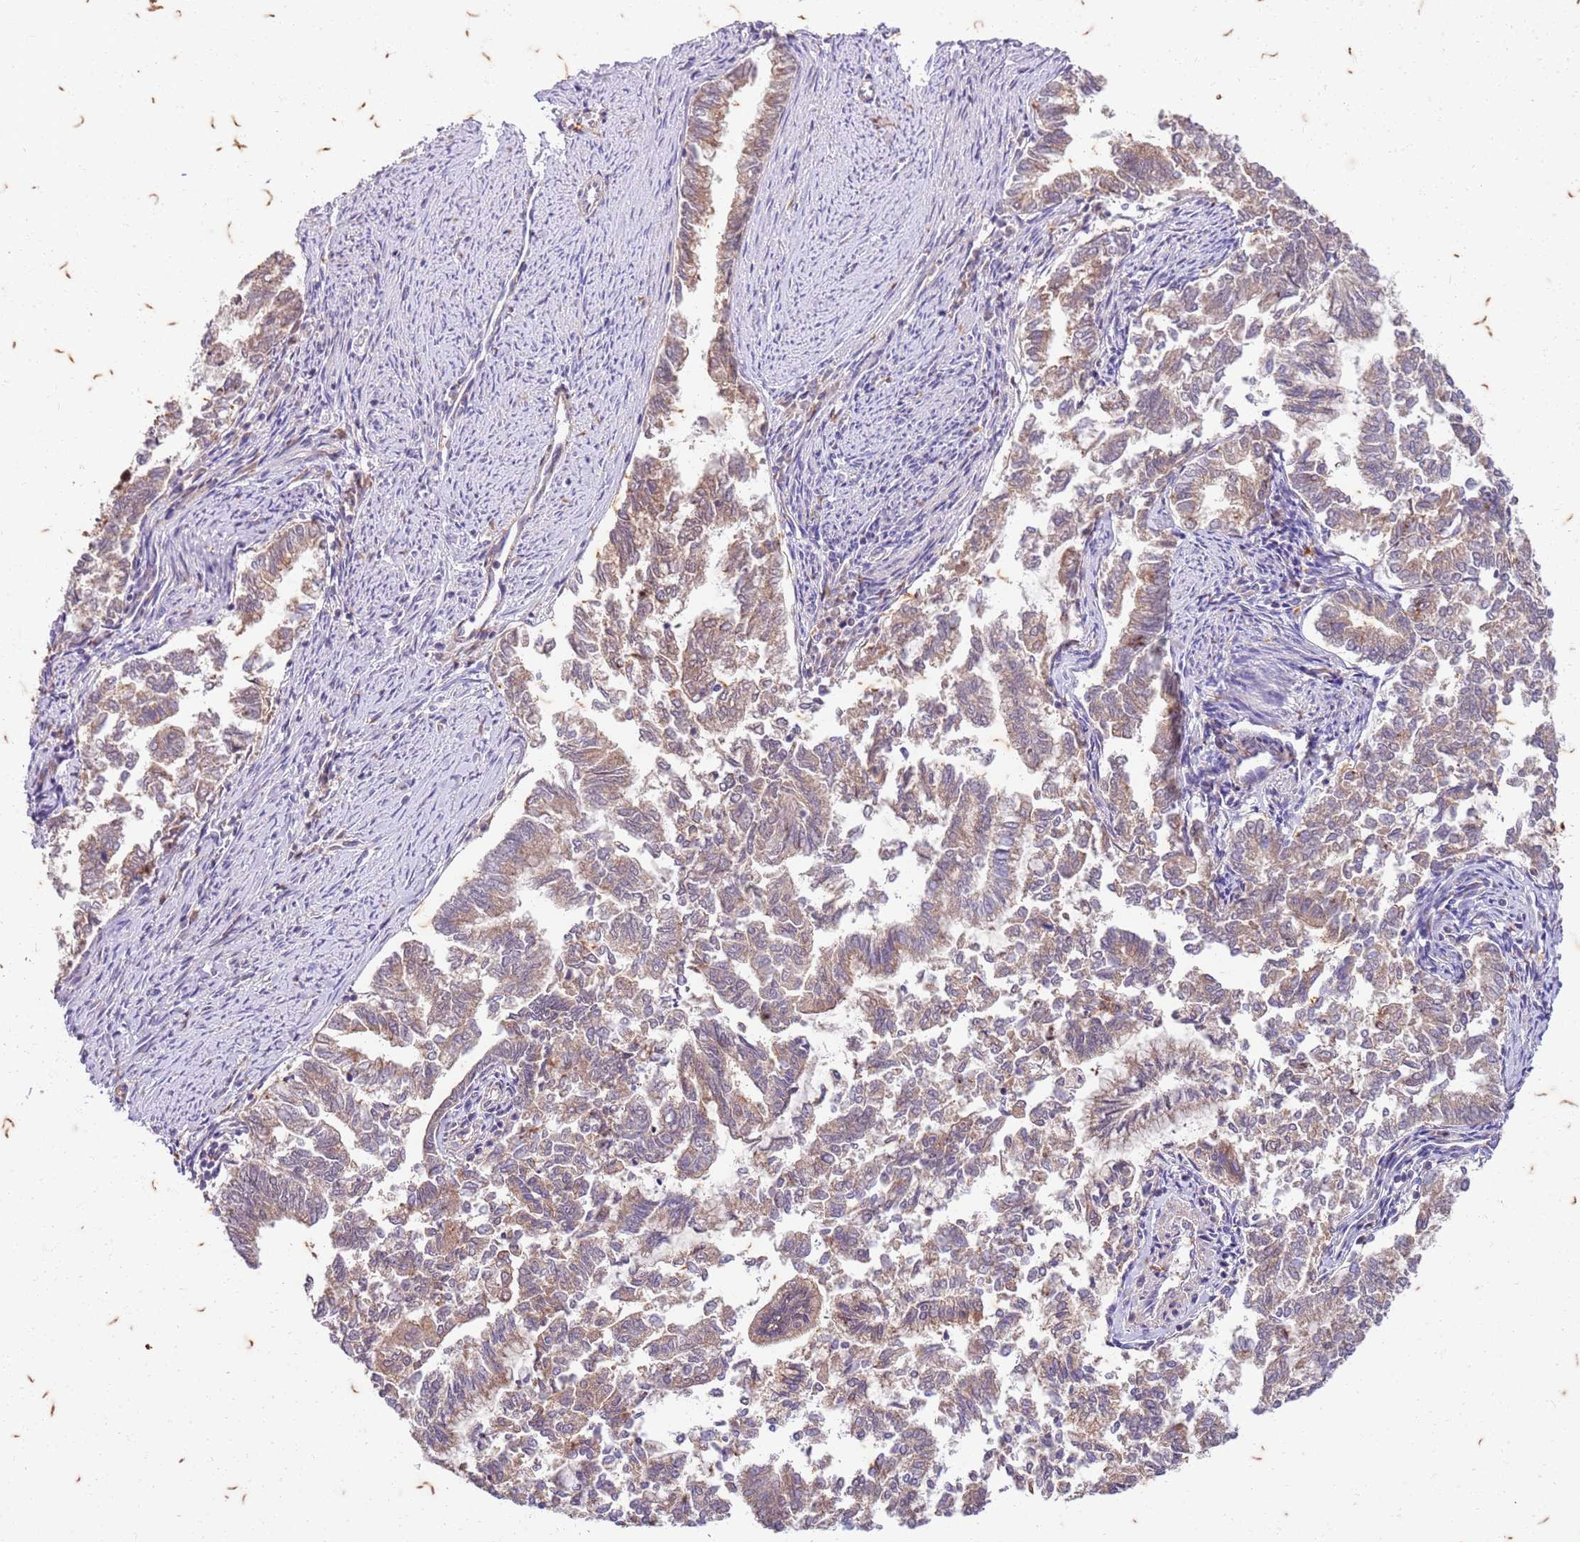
{"staining": {"intensity": "weak", "quantity": "25%-75%", "location": "cytoplasmic/membranous"}, "tissue": "endometrial cancer", "cell_type": "Tumor cells", "image_type": "cancer", "snomed": [{"axis": "morphology", "description": "Adenocarcinoma, NOS"}, {"axis": "topography", "description": "Endometrium"}], "caption": "Approximately 25%-75% of tumor cells in endometrial adenocarcinoma demonstrate weak cytoplasmic/membranous protein expression as visualized by brown immunohistochemical staining.", "gene": "RAPGEF3", "patient": {"sex": "female", "age": 79}}